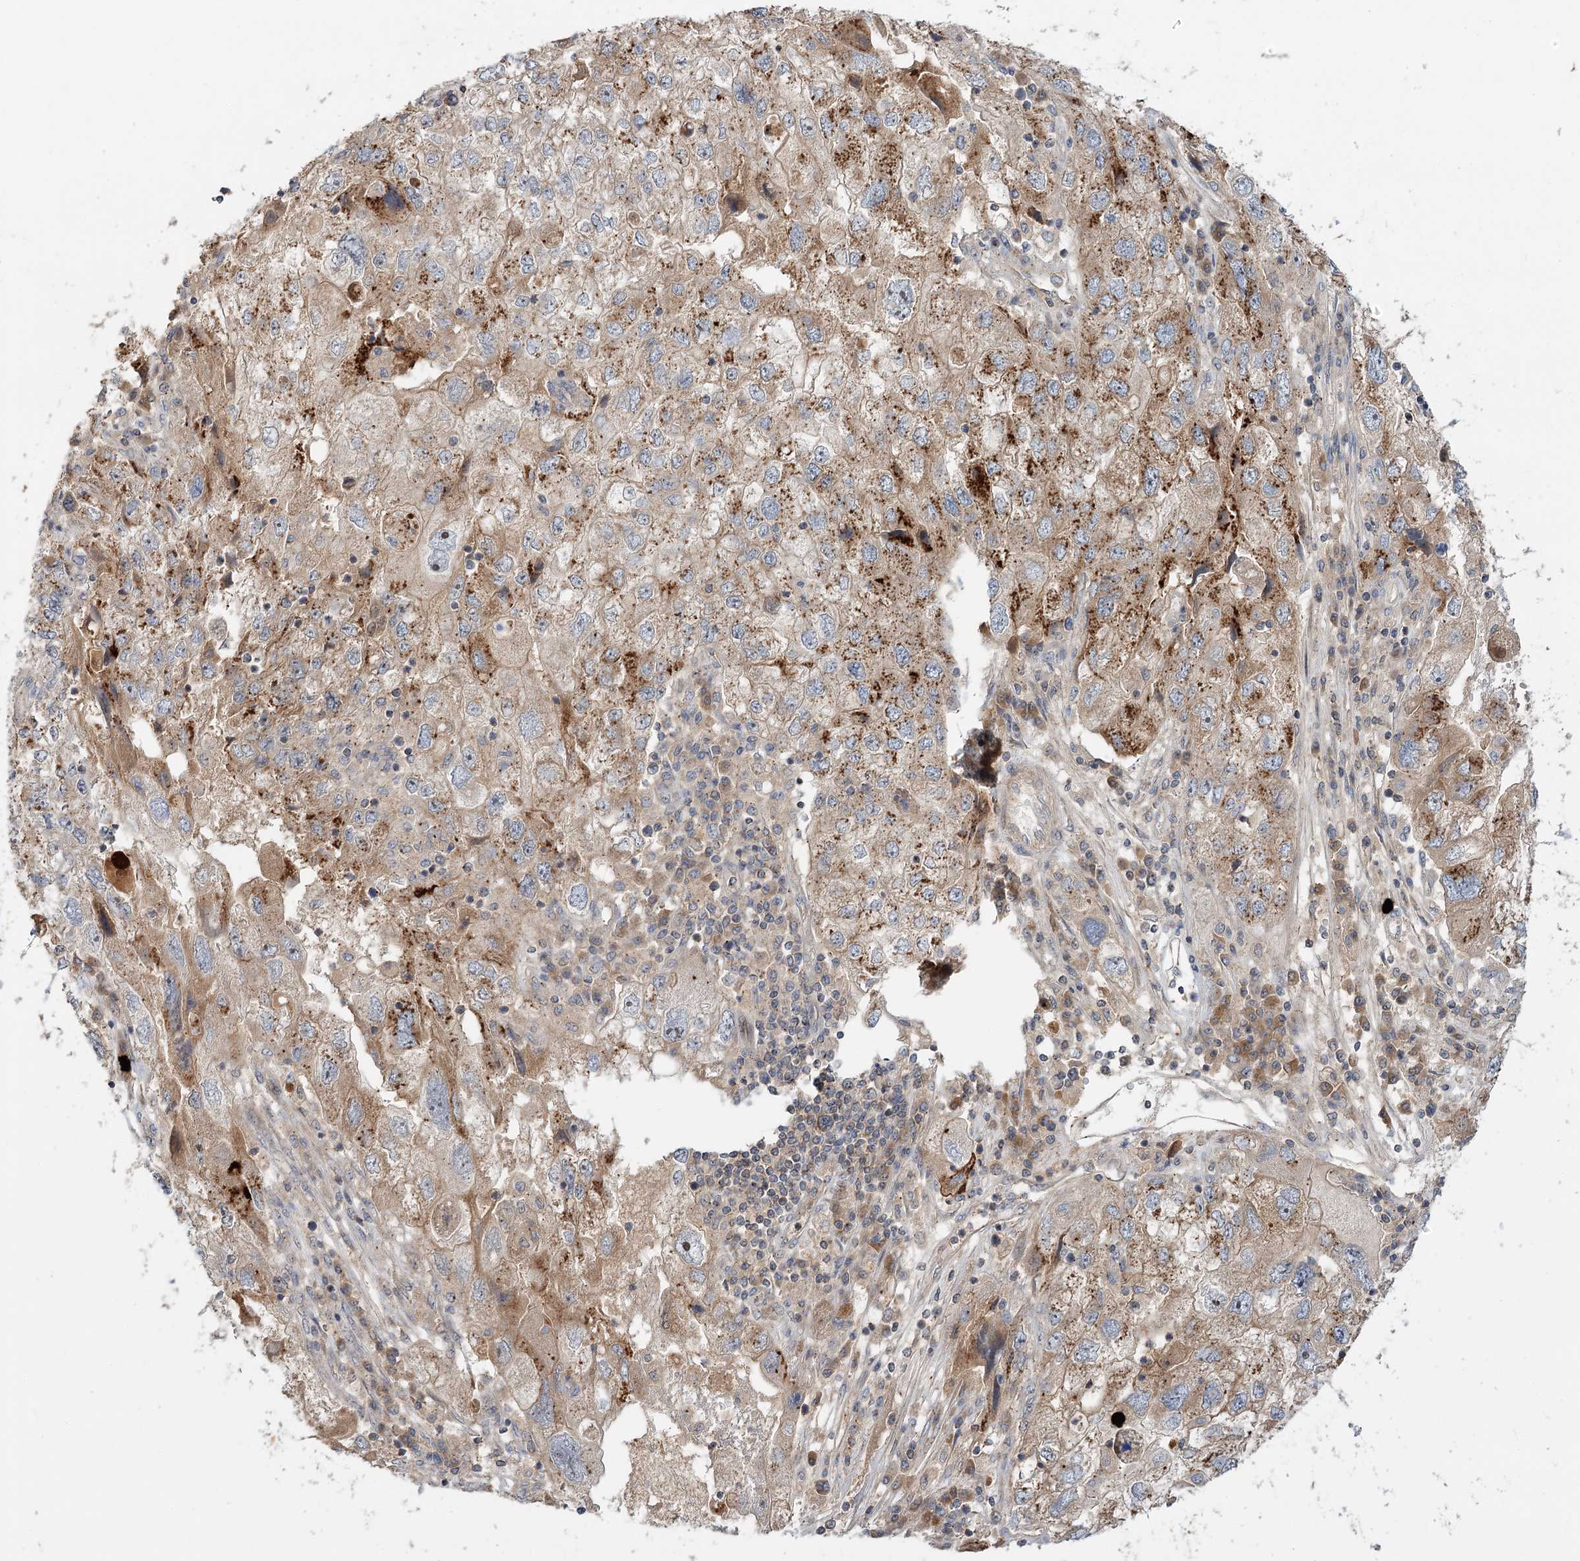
{"staining": {"intensity": "moderate", "quantity": ">75%", "location": "cytoplasmic/membranous"}, "tissue": "endometrial cancer", "cell_type": "Tumor cells", "image_type": "cancer", "snomed": [{"axis": "morphology", "description": "Adenocarcinoma, NOS"}, {"axis": "topography", "description": "Endometrium"}], "caption": "Immunohistochemical staining of adenocarcinoma (endometrial) shows medium levels of moderate cytoplasmic/membranous protein positivity in about >75% of tumor cells.", "gene": "RAPGEF6", "patient": {"sex": "female", "age": 49}}